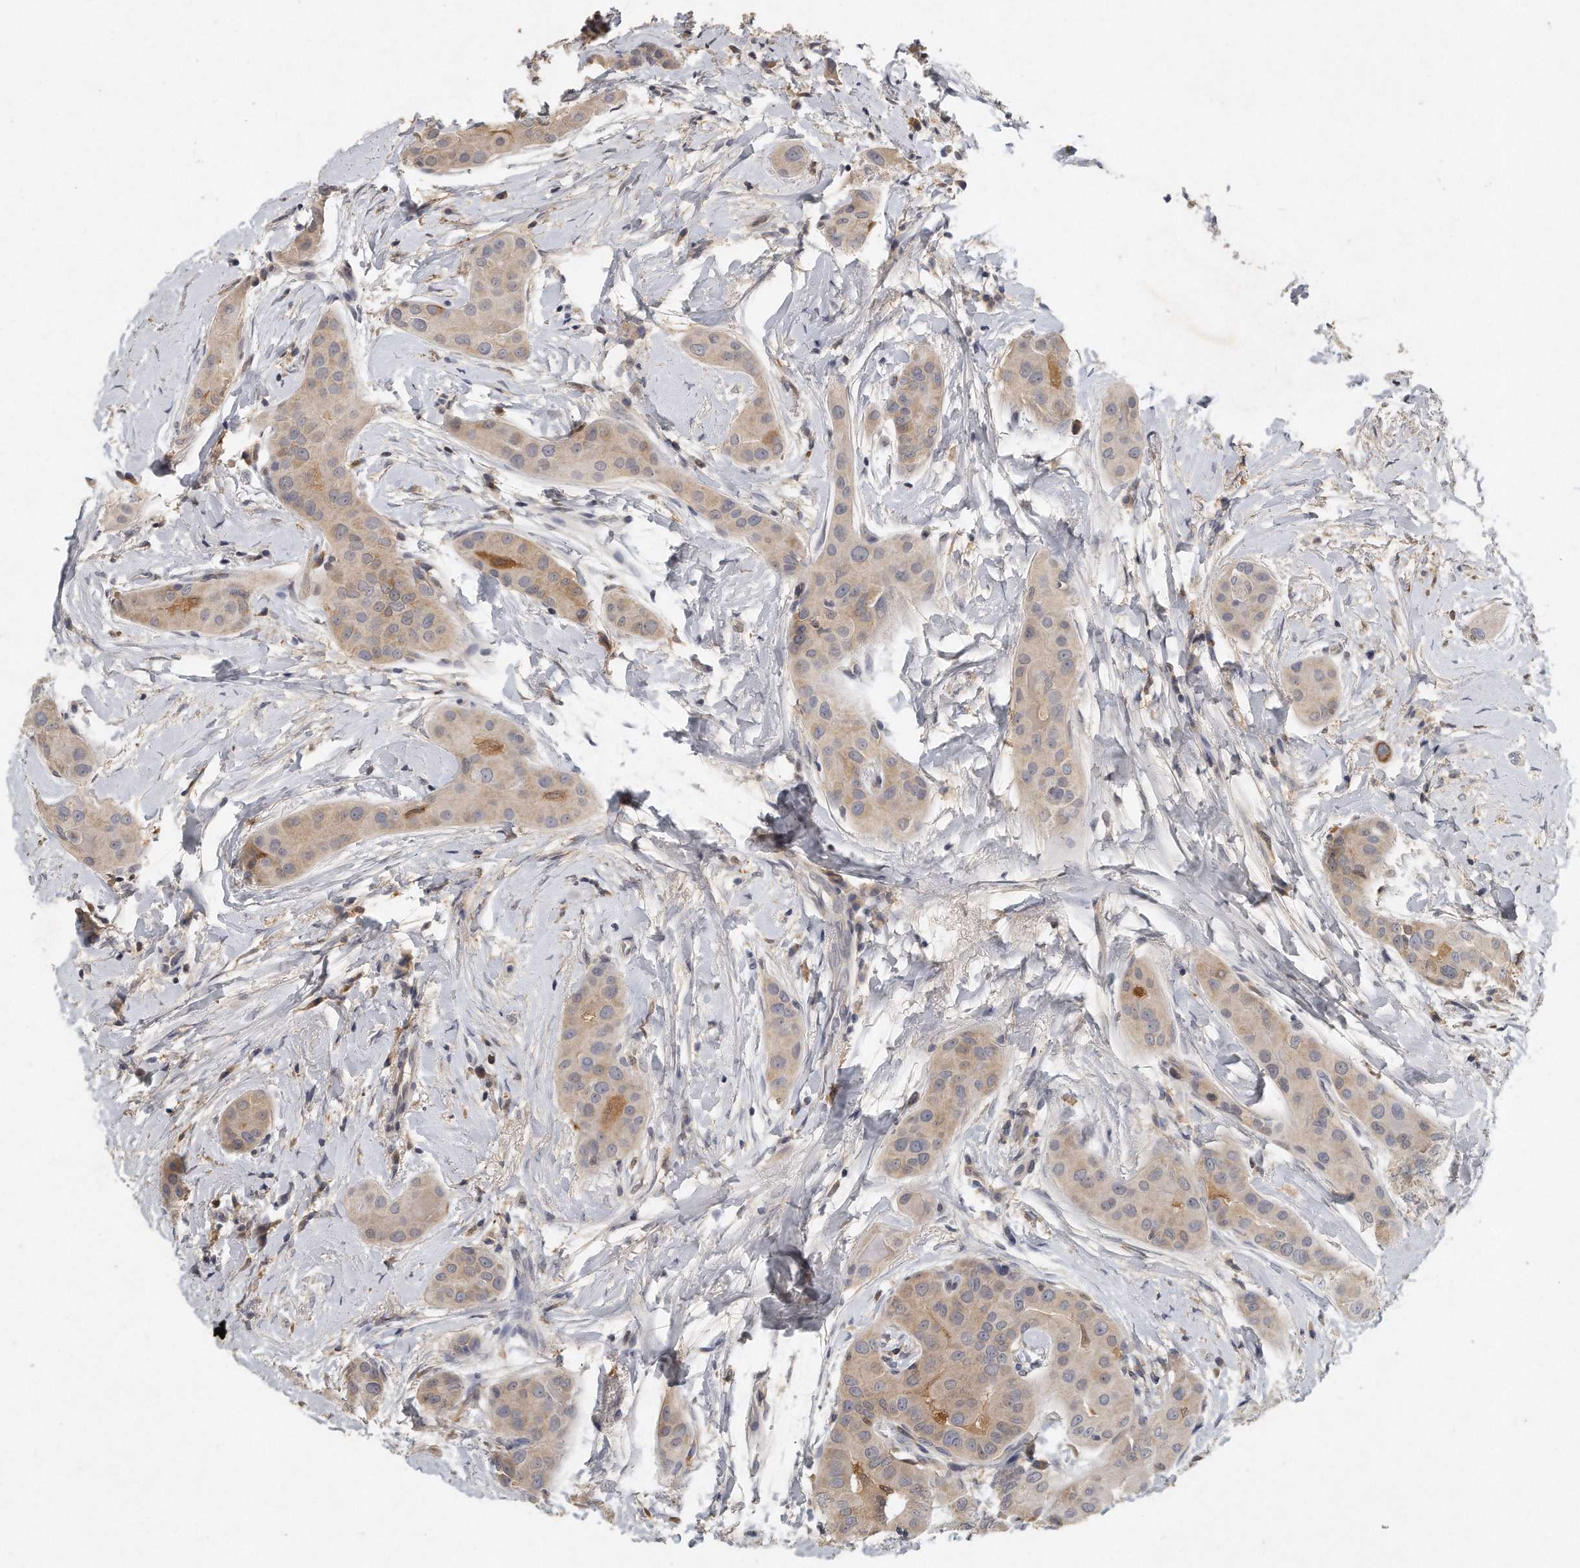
{"staining": {"intensity": "weak", "quantity": "<25%", "location": "cytoplasmic/membranous"}, "tissue": "thyroid cancer", "cell_type": "Tumor cells", "image_type": "cancer", "snomed": [{"axis": "morphology", "description": "Papillary adenocarcinoma, NOS"}, {"axis": "topography", "description": "Thyroid gland"}], "caption": "Immunohistochemical staining of human papillary adenocarcinoma (thyroid) demonstrates no significant positivity in tumor cells. The staining is performed using DAB (3,3'-diaminobenzidine) brown chromogen with nuclei counter-stained in using hematoxylin.", "gene": "CAMK1", "patient": {"sex": "male", "age": 33}}